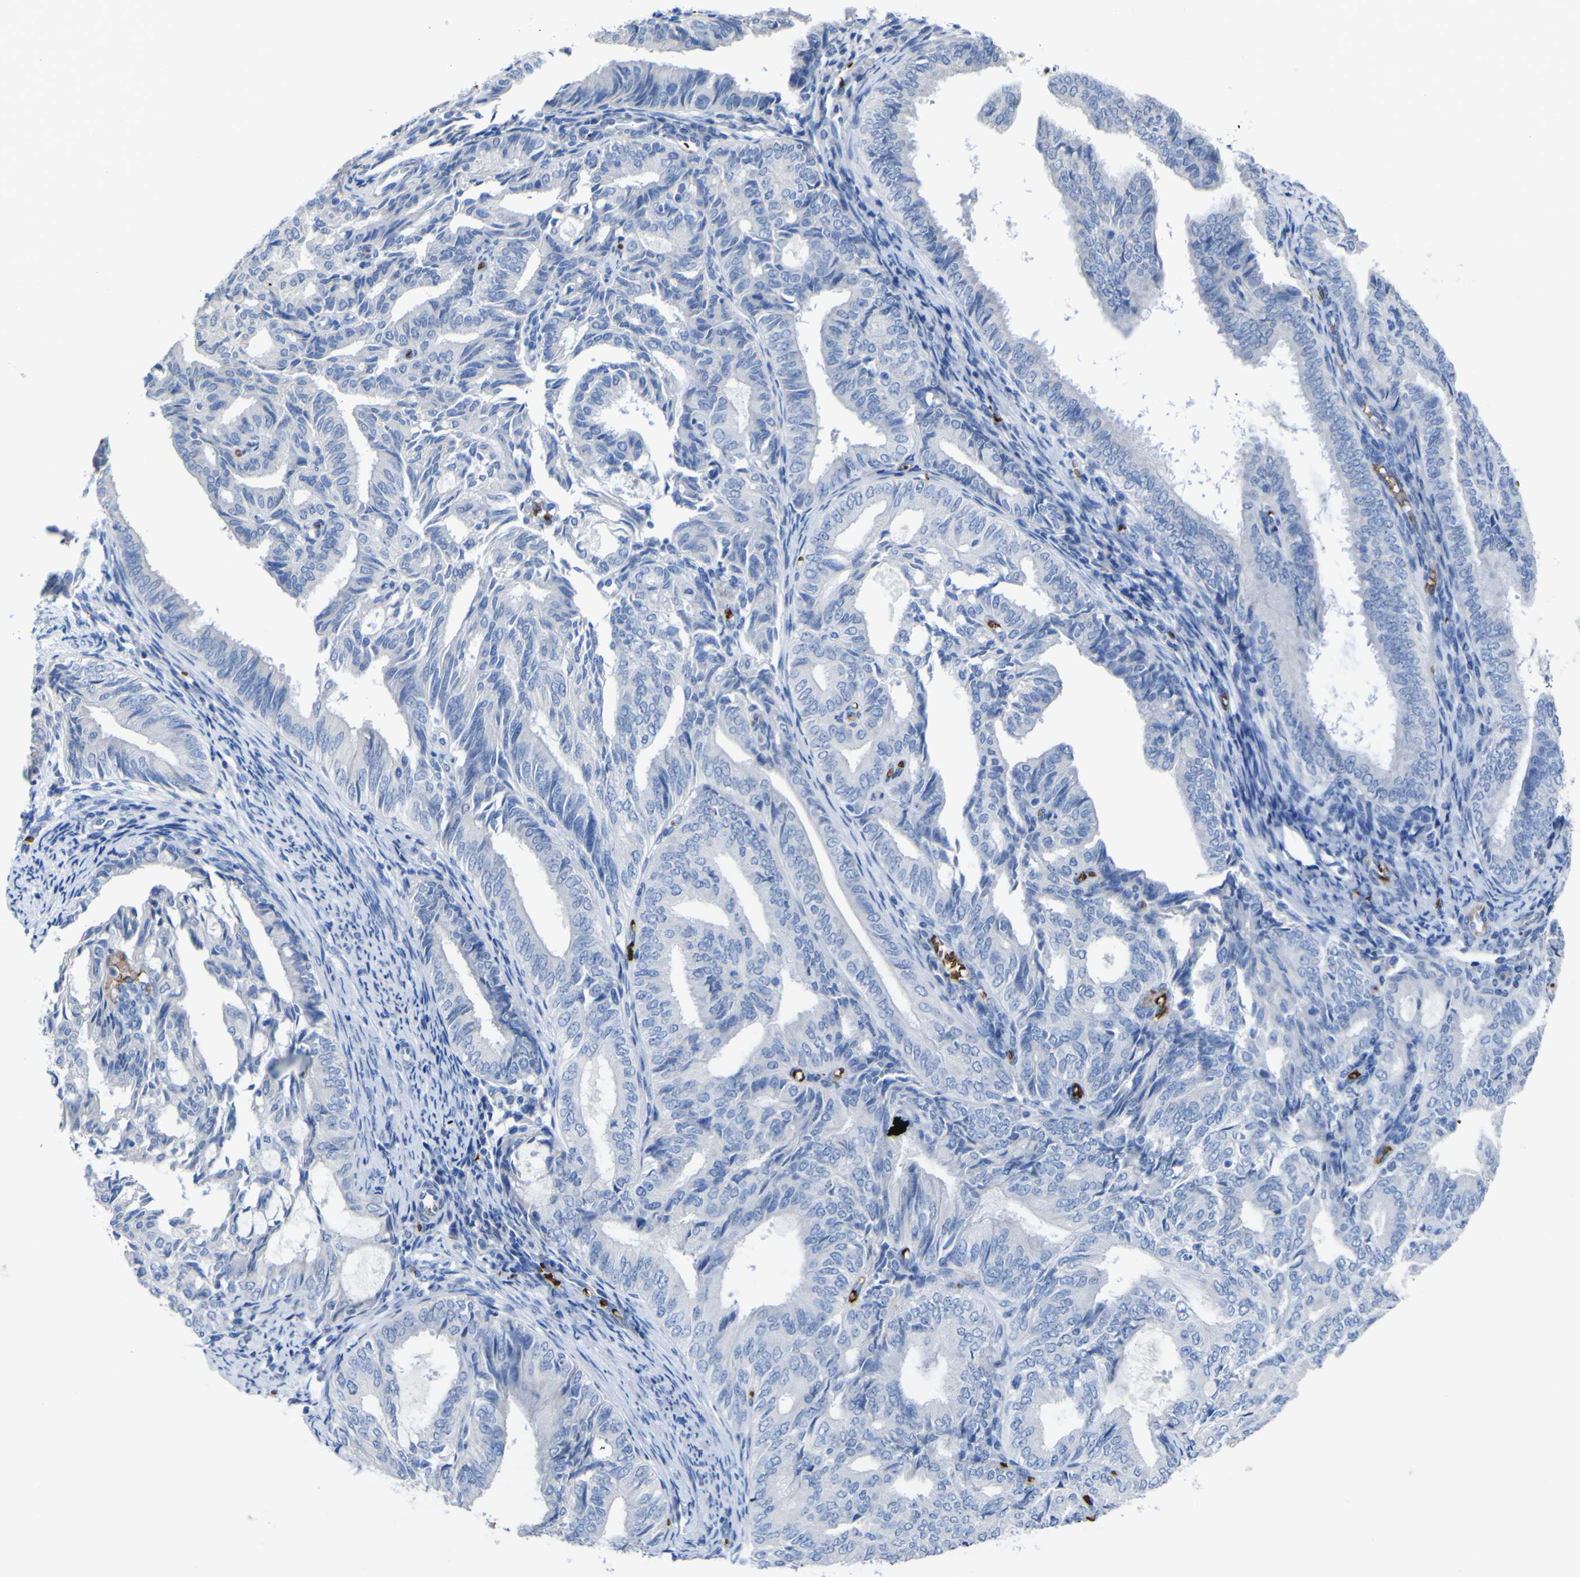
{"staining": {"intensity": "negative", "quantity": "none", "location": "none"}, "tissue": "endometrial cancer", "cell_type": "Tumor cells", "image_type": "cancer", "snomed": [{"axis": "morphology", "description": "Adenocarcinoma, NOS"}, {"axis": "topography", "description": "Endometrium"}], "caption": "Tumor cells show no significant staining in endometrial cancer (adenocarcinoma). (Stains: DAB immunohistochemistry (IHC) with hematoxylin counter stain, Microscopy: brightfield microscopy at high magnification).", "gene": "GCM1", "patient": {"sex": "female", "age": 58}}